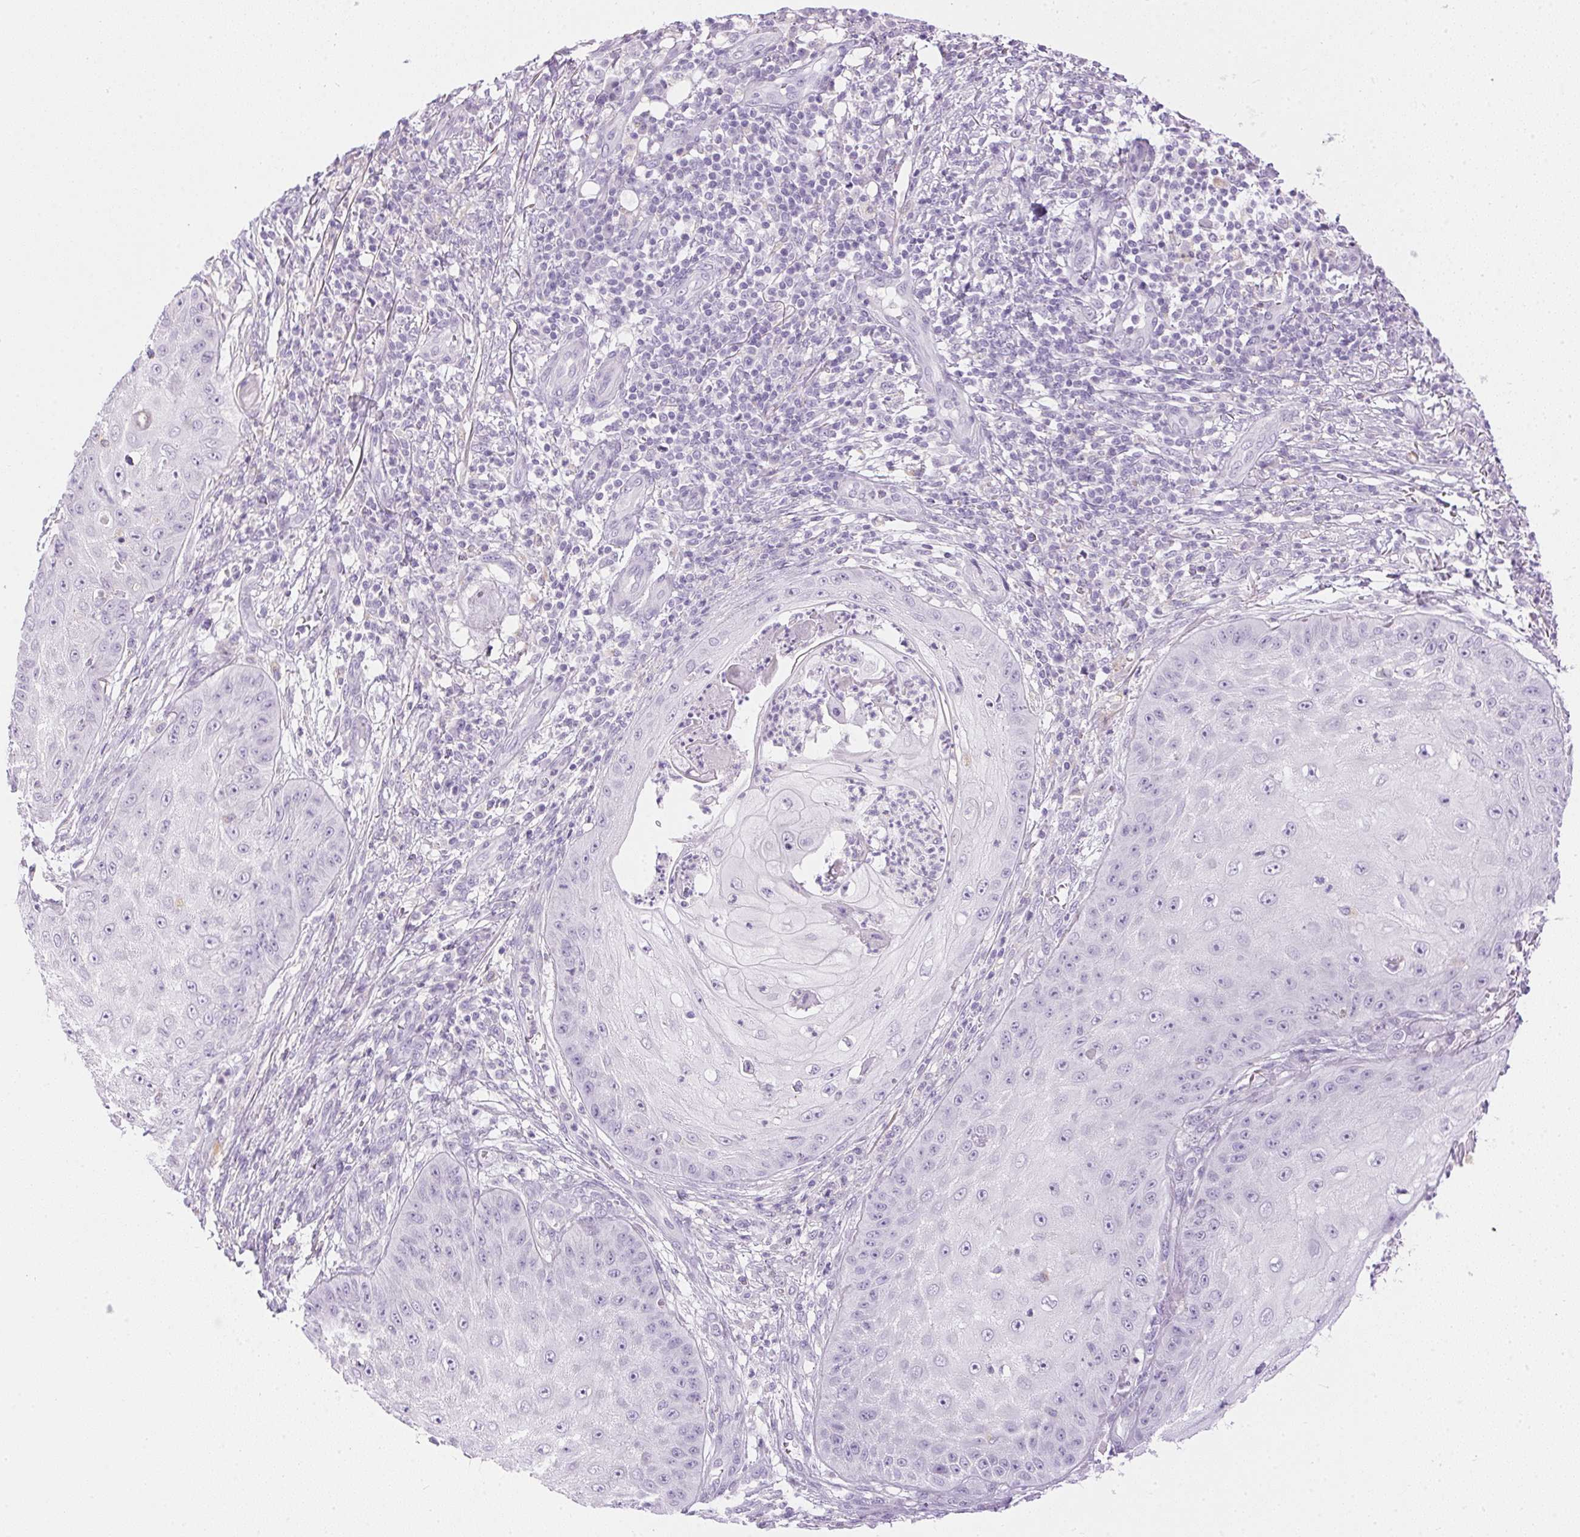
{"staining": {"intensity": "negative", "quantity": "none", "location": "none"}, "tissue": "skin cancer", "cell_type": "Tumor cells", "image_type": "cancer", "snomed": [{"axis": "morphology", "description": "Squamous cell carcinoma, NOS"}, {"axis": "topography", "description": "Skin"}], "caption": "This image is of squamous cell carcinoma (skin) stained with IHC to label a protein in brown with the nuclei are counter-stained blue. There is no expression in tumor cells.", "gene": "ATP6V1G3", "patient": {"sex": "male", "age": 70}}